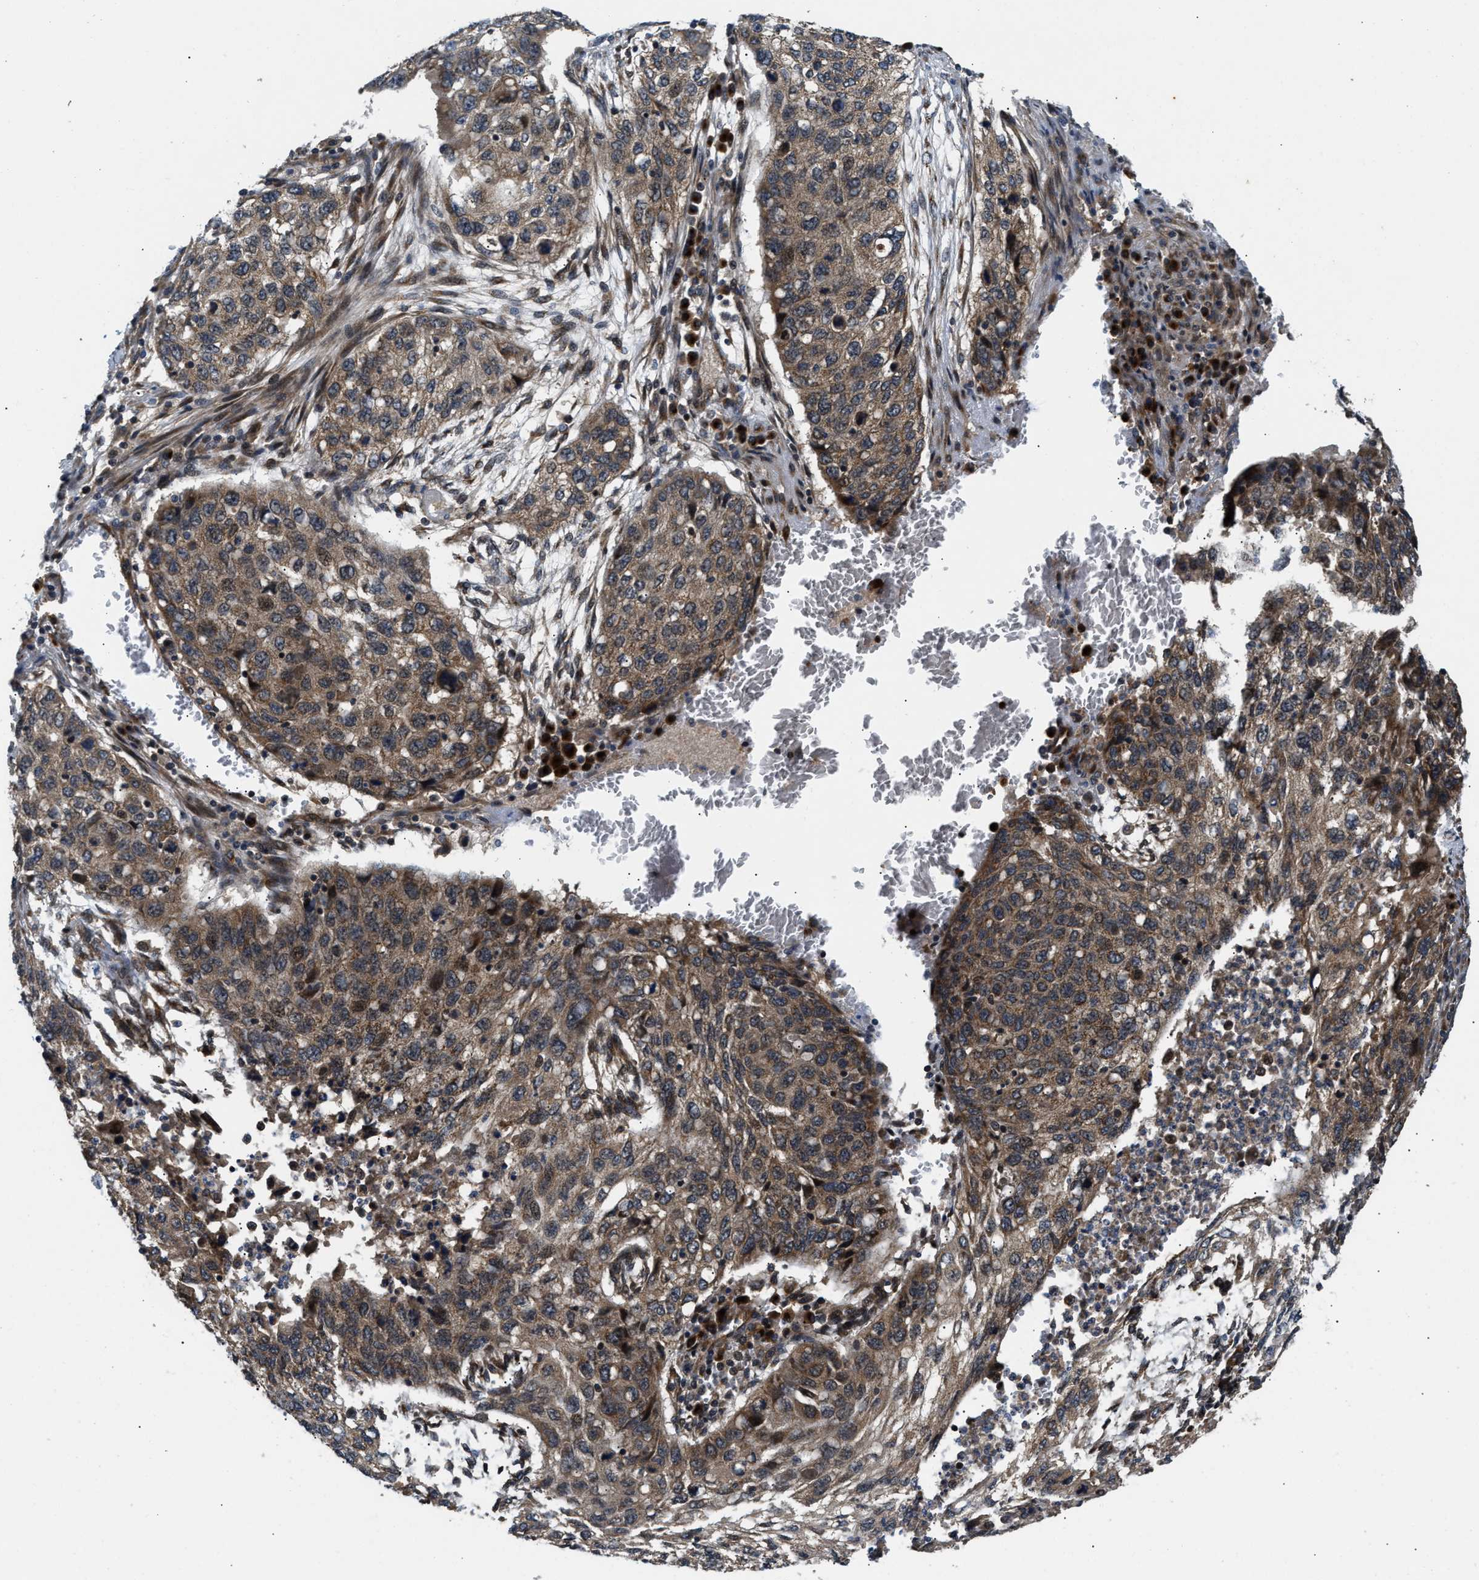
{"staining": {"intensity": "moderate", "quantity": ">75%", "location": "cytoplasmic/membranous"}, "tissue": "lung cancer", "cell_type": "Tumor cells", "image_type": "cancer", "snomed": [{"axis": "morphology", "description": "Squamous cell carcinoma, NOS"}, {"axis": "topography", "description": "Lung"}], "caption": "The image exhibits a brown stain indicating the presence of a protein in the cytoplasmic/membranous of tumor cells in lung squamous cell carcinoma.", "gene": "PNPLA8", "patient": {"sex": "female", "age": 63}}